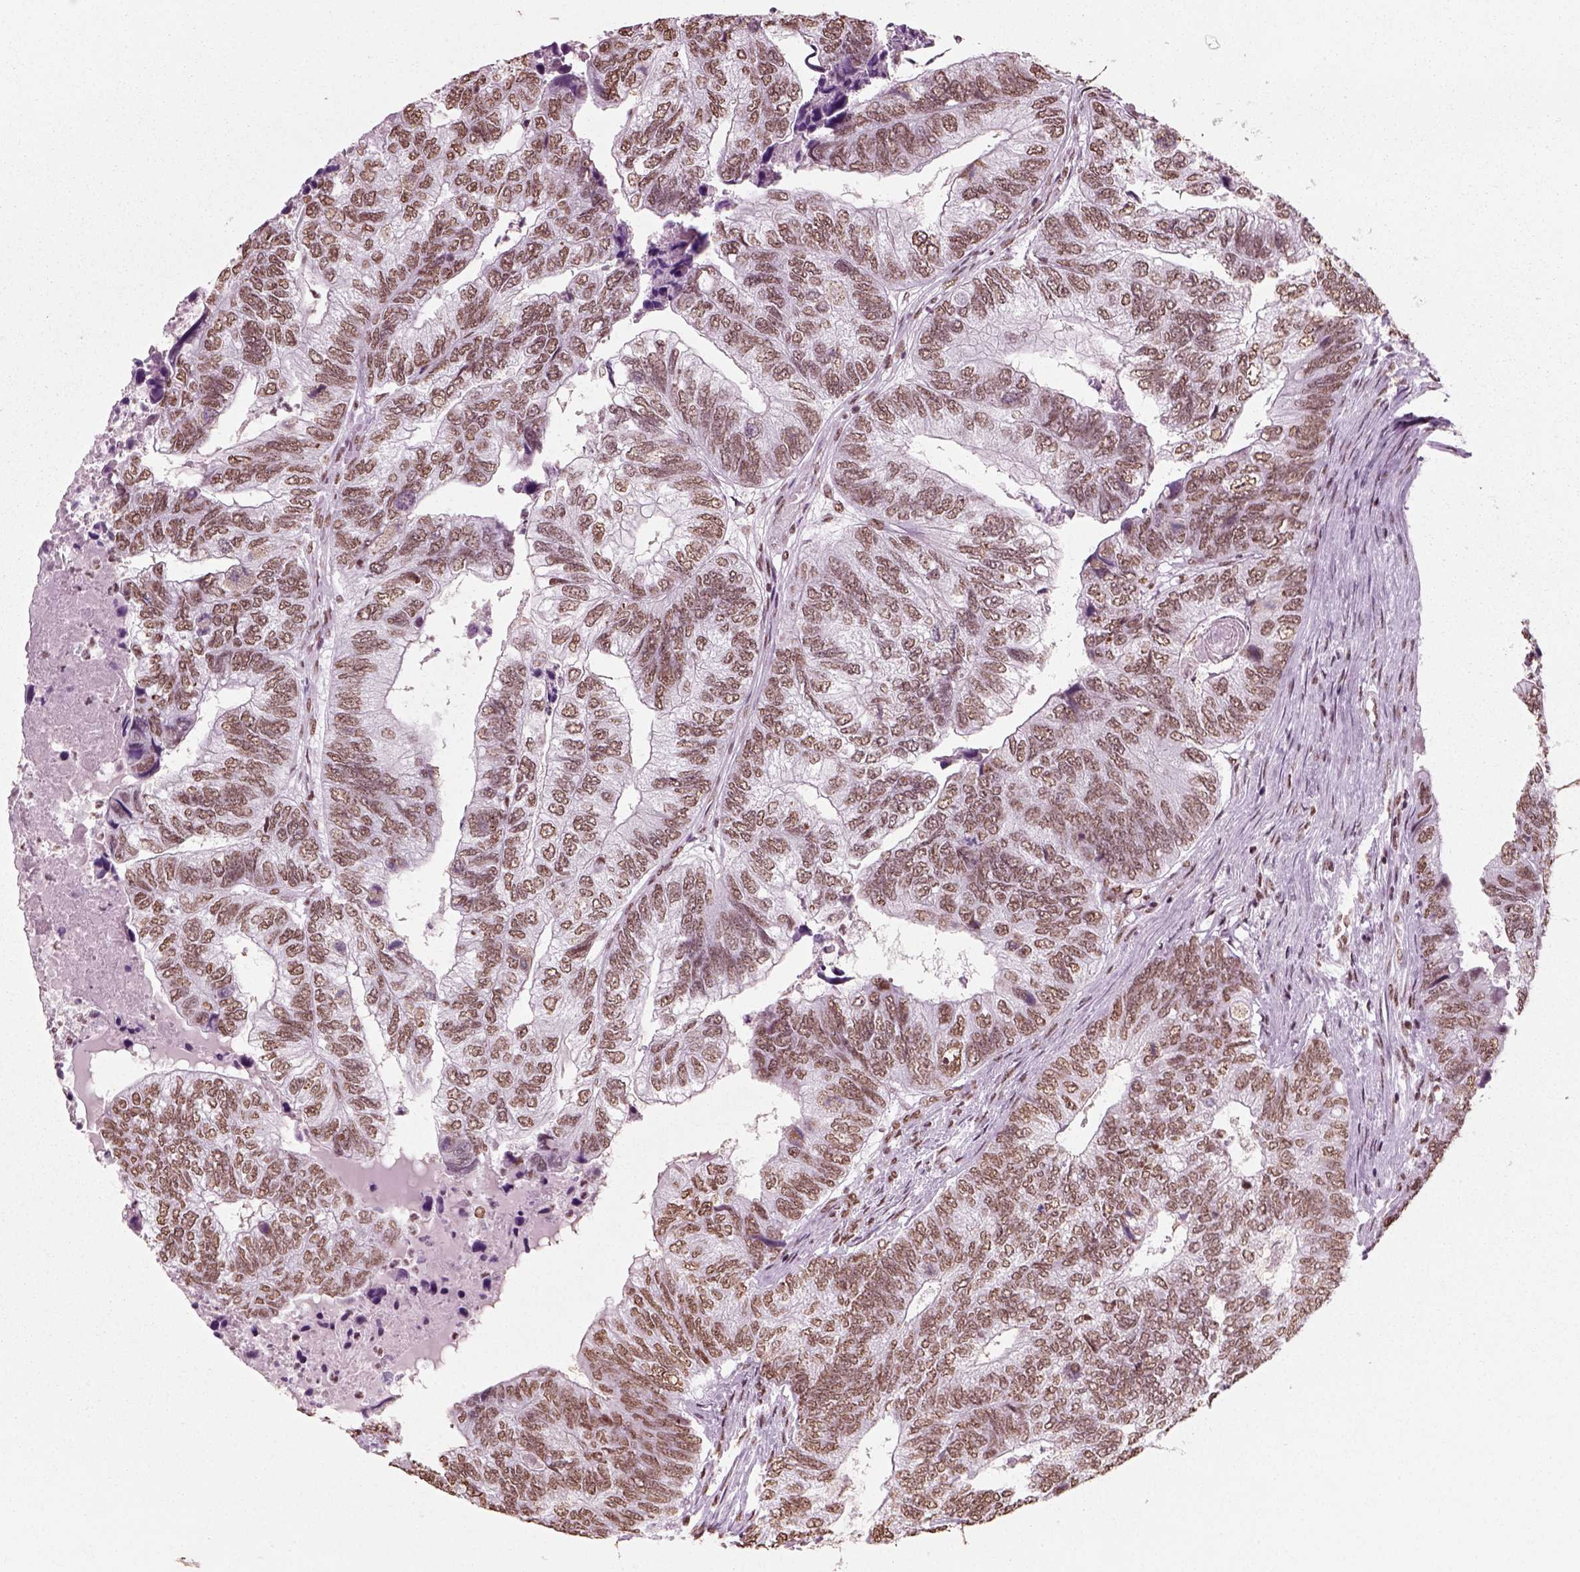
{"staining": {"intensity": "moderate", "quantity": ">75%", "location": "nuclear"}, "tissue": "colorectal cancer", "cell_type": "Tumor cells", "image_type": "cancer", "snomed": [{"axis": "morphology", "description": "Adenocarcinoma, NOS"}, {"axis": "topography", "description": "Colon"}], "caption": "Immunohistochemical staining of colorectal cancer demonstrates medium levels of moderate nuclear expression in approximately >75% of tumor cells.", "gene": "POLR1H", "patient": {"sex": "female", "age": 67}}